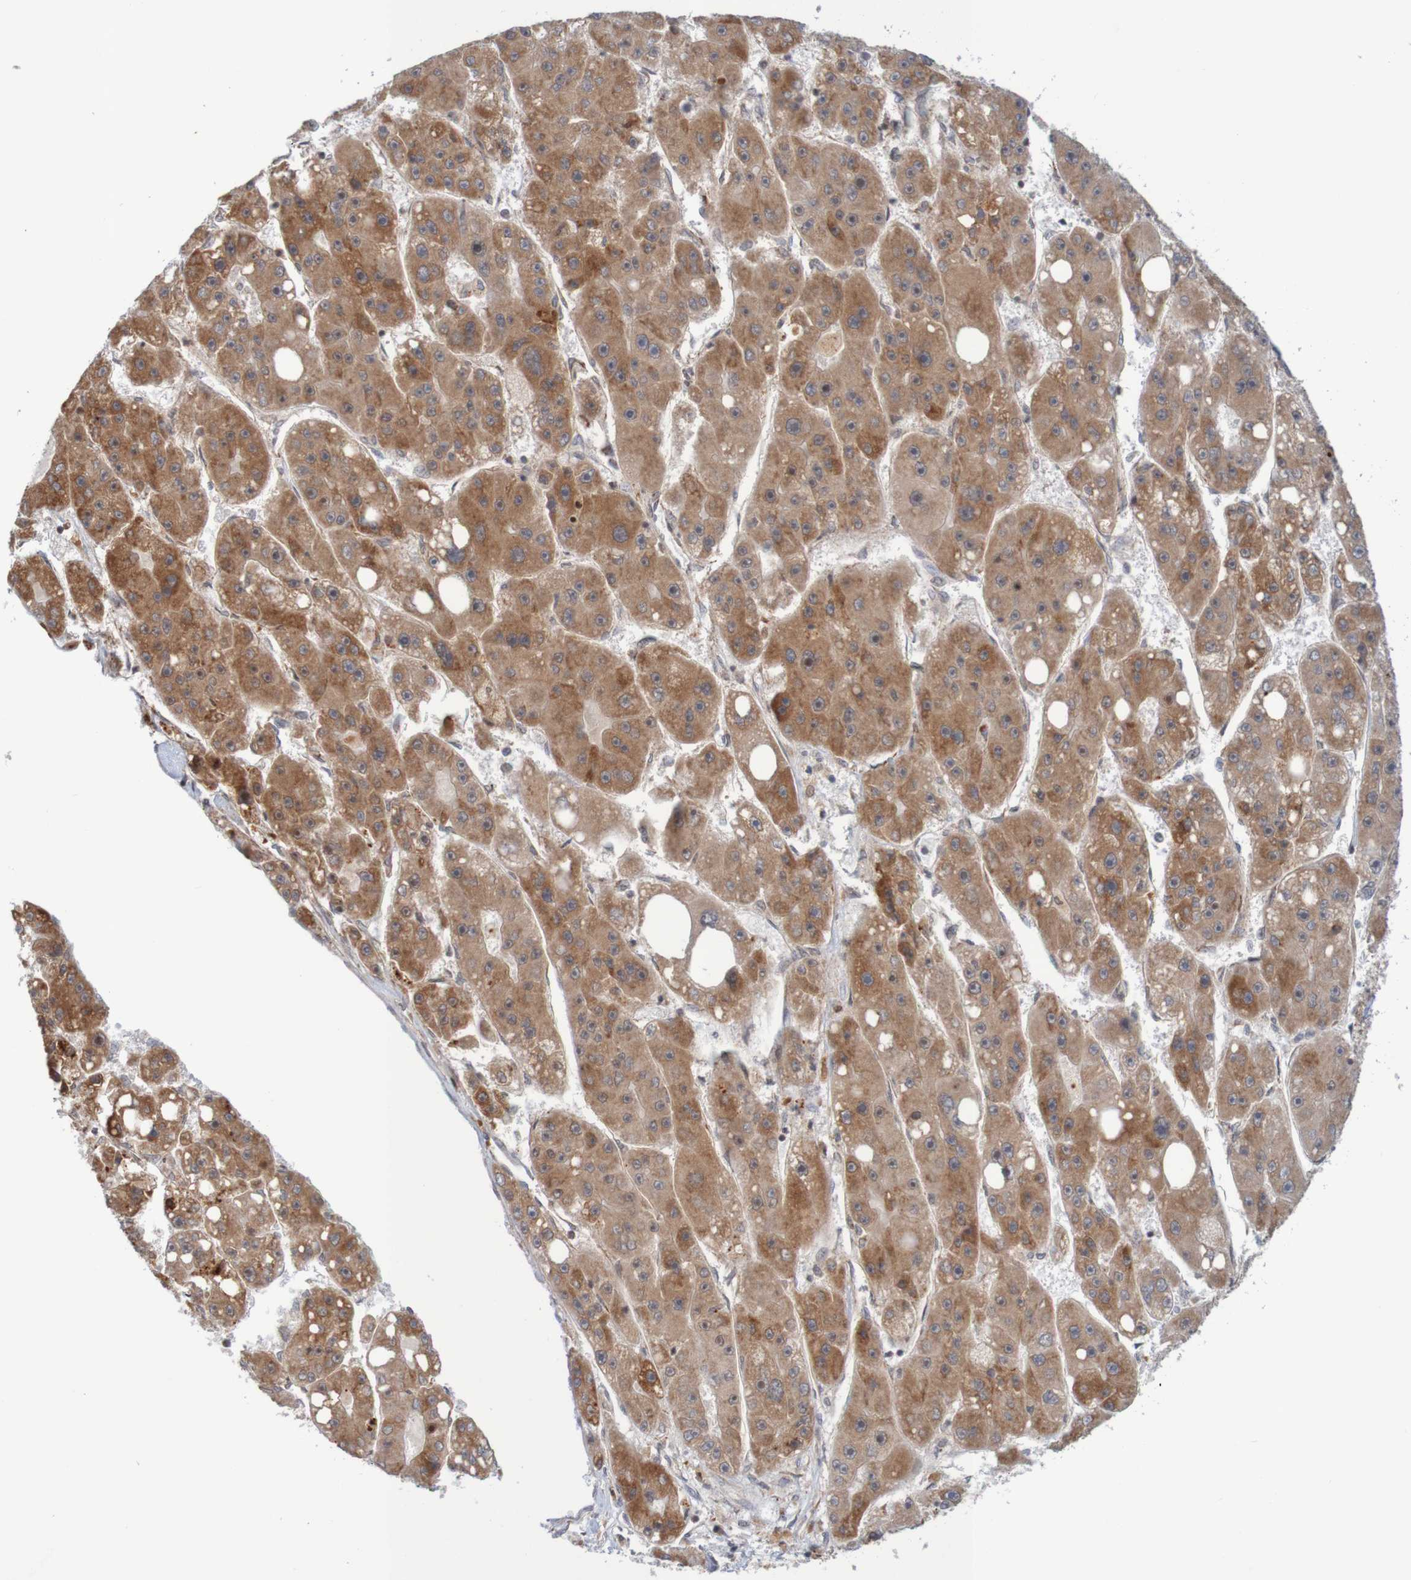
{"staining": {"intensity": "moderate", "quantity": ">75%", "location": "cytoplasmic/membranous"}, "tissue": "liver cancer", "cell_type": "Tumor cells", "image_type": "cancer", "snomed": [{"axis": "morphology", "description": "Carcinoma, Hepatocellular, NOS"}, {"axis": "topography", "description": "Liver"}], "caption": "Liver cancer (hepatocellular carcinoma) stained with a protein marker demonstrates moderate staining in tumor cells.", "gene": "NAV2", "patient": {"sex": "female", "age": 61}}